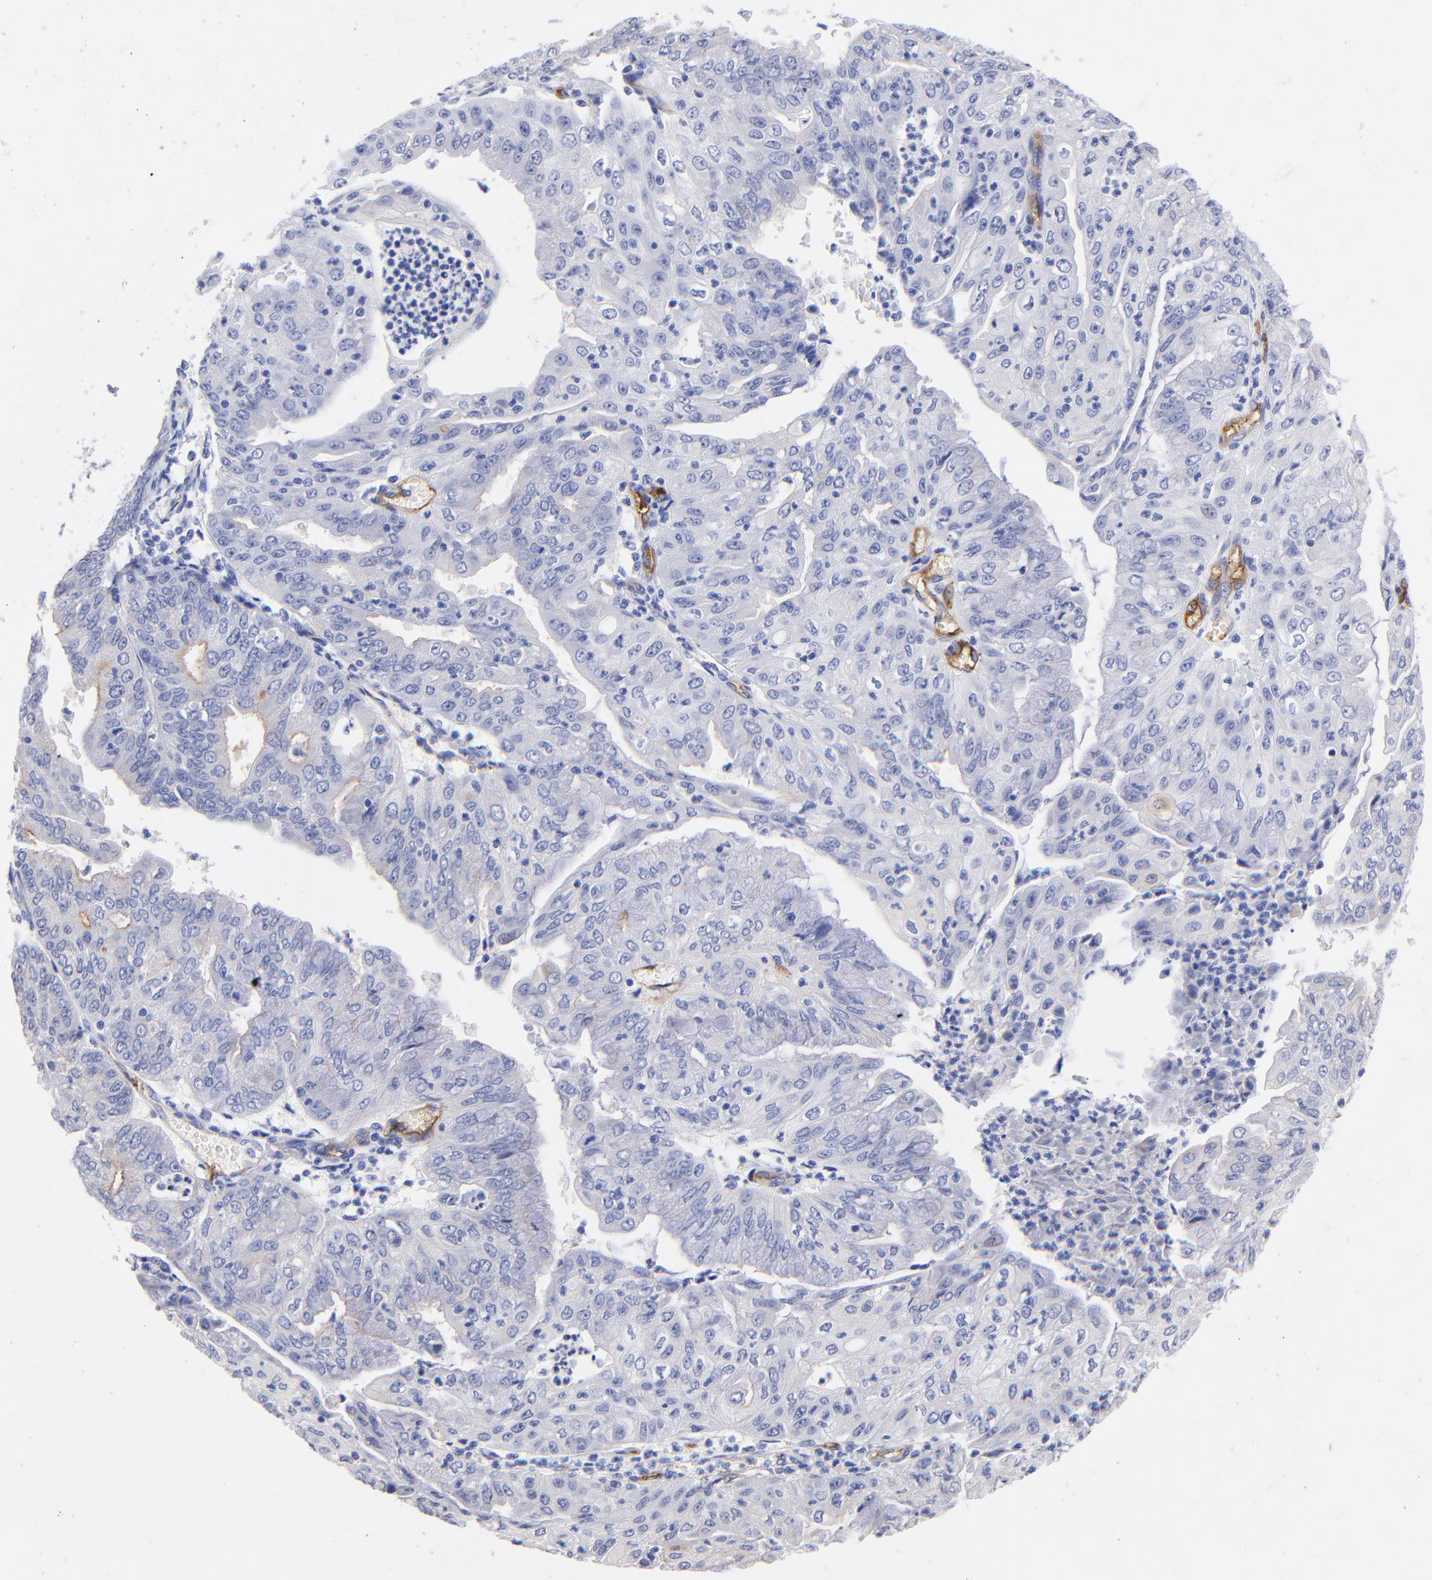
{"staining": {"intensity": "weak", "quantity": "<25%", "location": "cytoplasmic/membranous"}, "tissue": "endometrial cancer", "cell_type": "Tumor cells", "image_type": "cancer", "snomed": [{"axis": "morphology", "description": "Adenocarcinoma, NOS"}, {"axis": "topography", "description": "Endometrium"}], "caption": "Immunohistochemistry of endometrial cancer displays no staining in tumor cells.", "gene": "SLC44A2", "patient": {"sex": "female", "age": 79}}